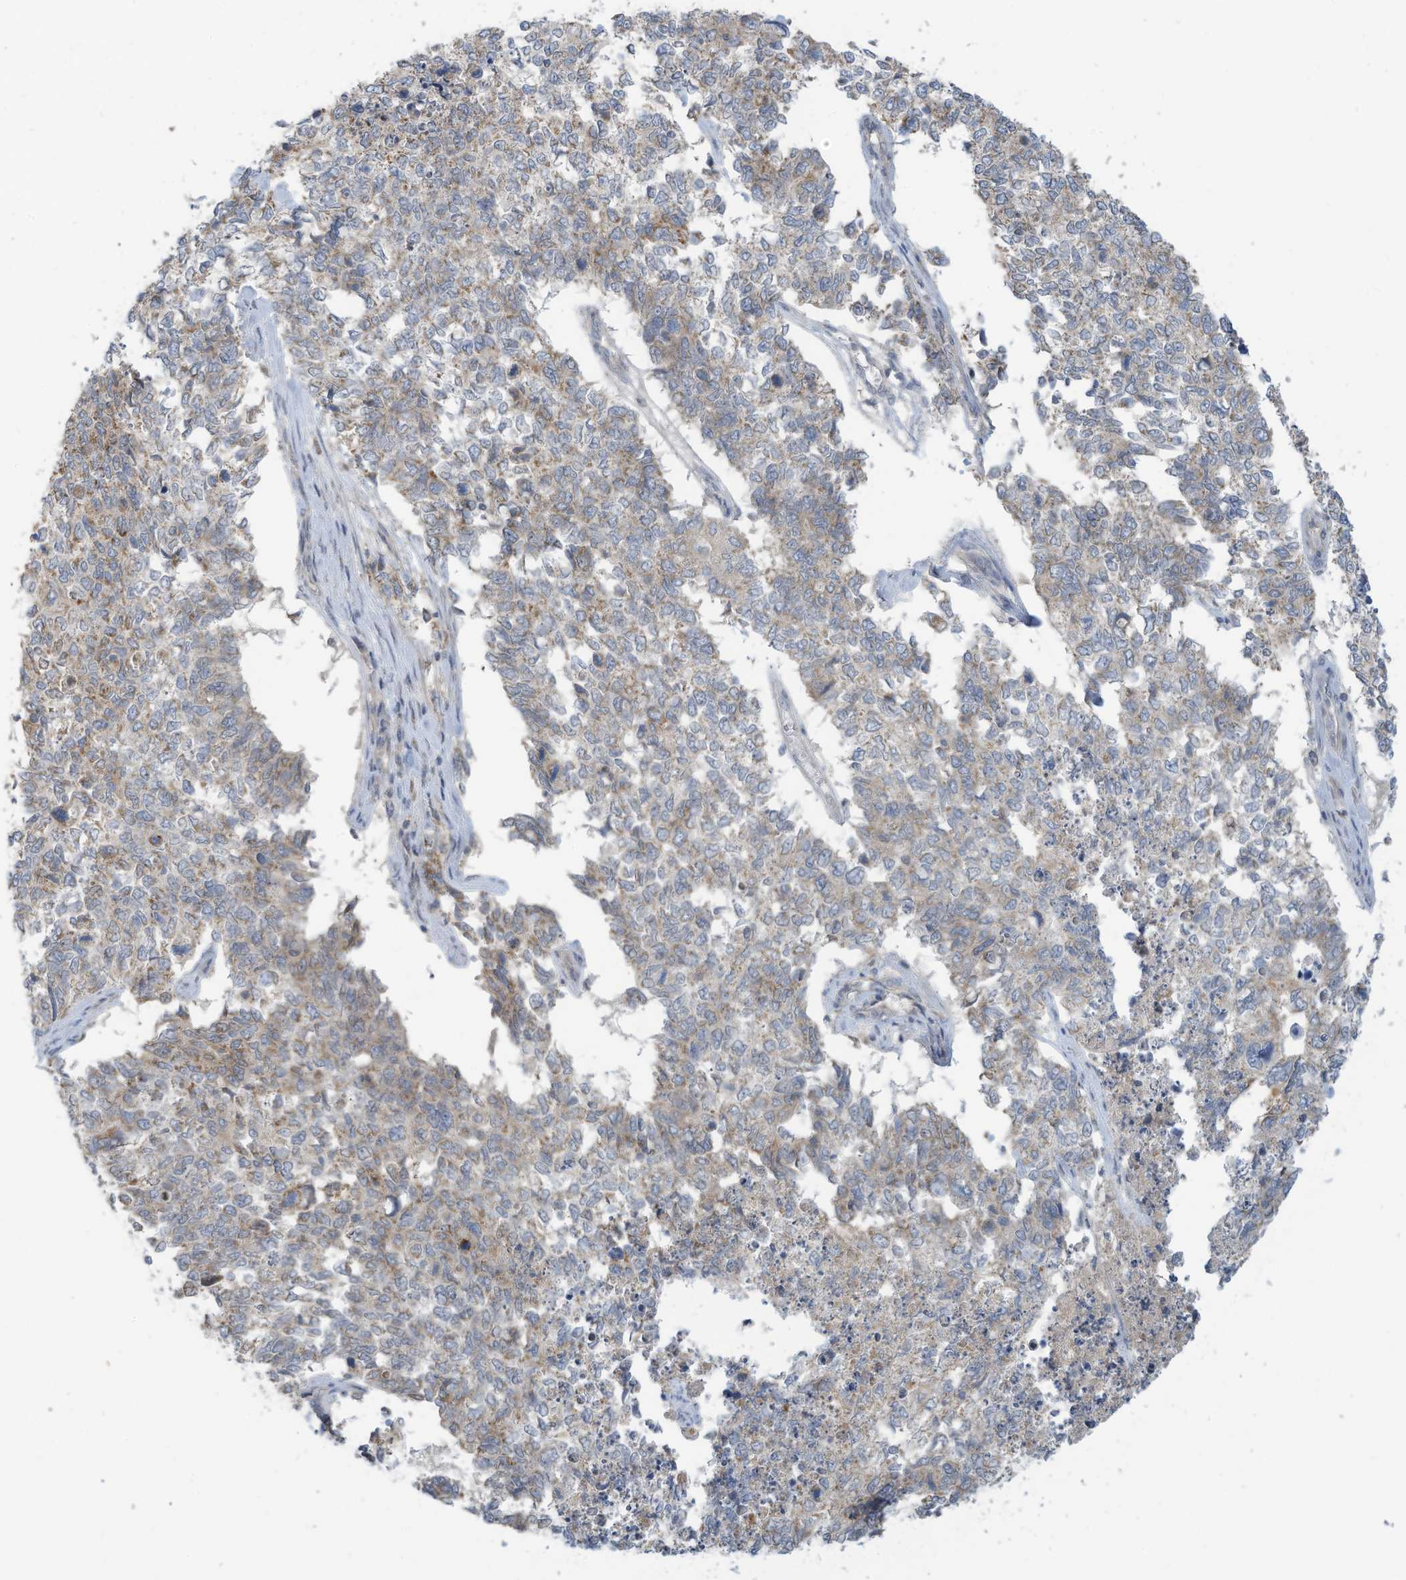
{"staining": {"intensity": "weak", "quantity": "25%-75%", "location": "cytoplasmic/membranous"}, "tissue": "cervical cancer", "cell_type": "Tumor cells", "image_type": "cancer", "snomed": [{"axis": "morphology", "description": "Squamous cell carcinoma, NOS"}, {"axis": "topography", "description": "Cervix"}], "caption": "Squamous cell carcinoma (cervical) stained with a protein marker displays weak staining in tumor cells.", "gene": "SCGB1D2", "patient": {"sex": "female", "age": 63}}